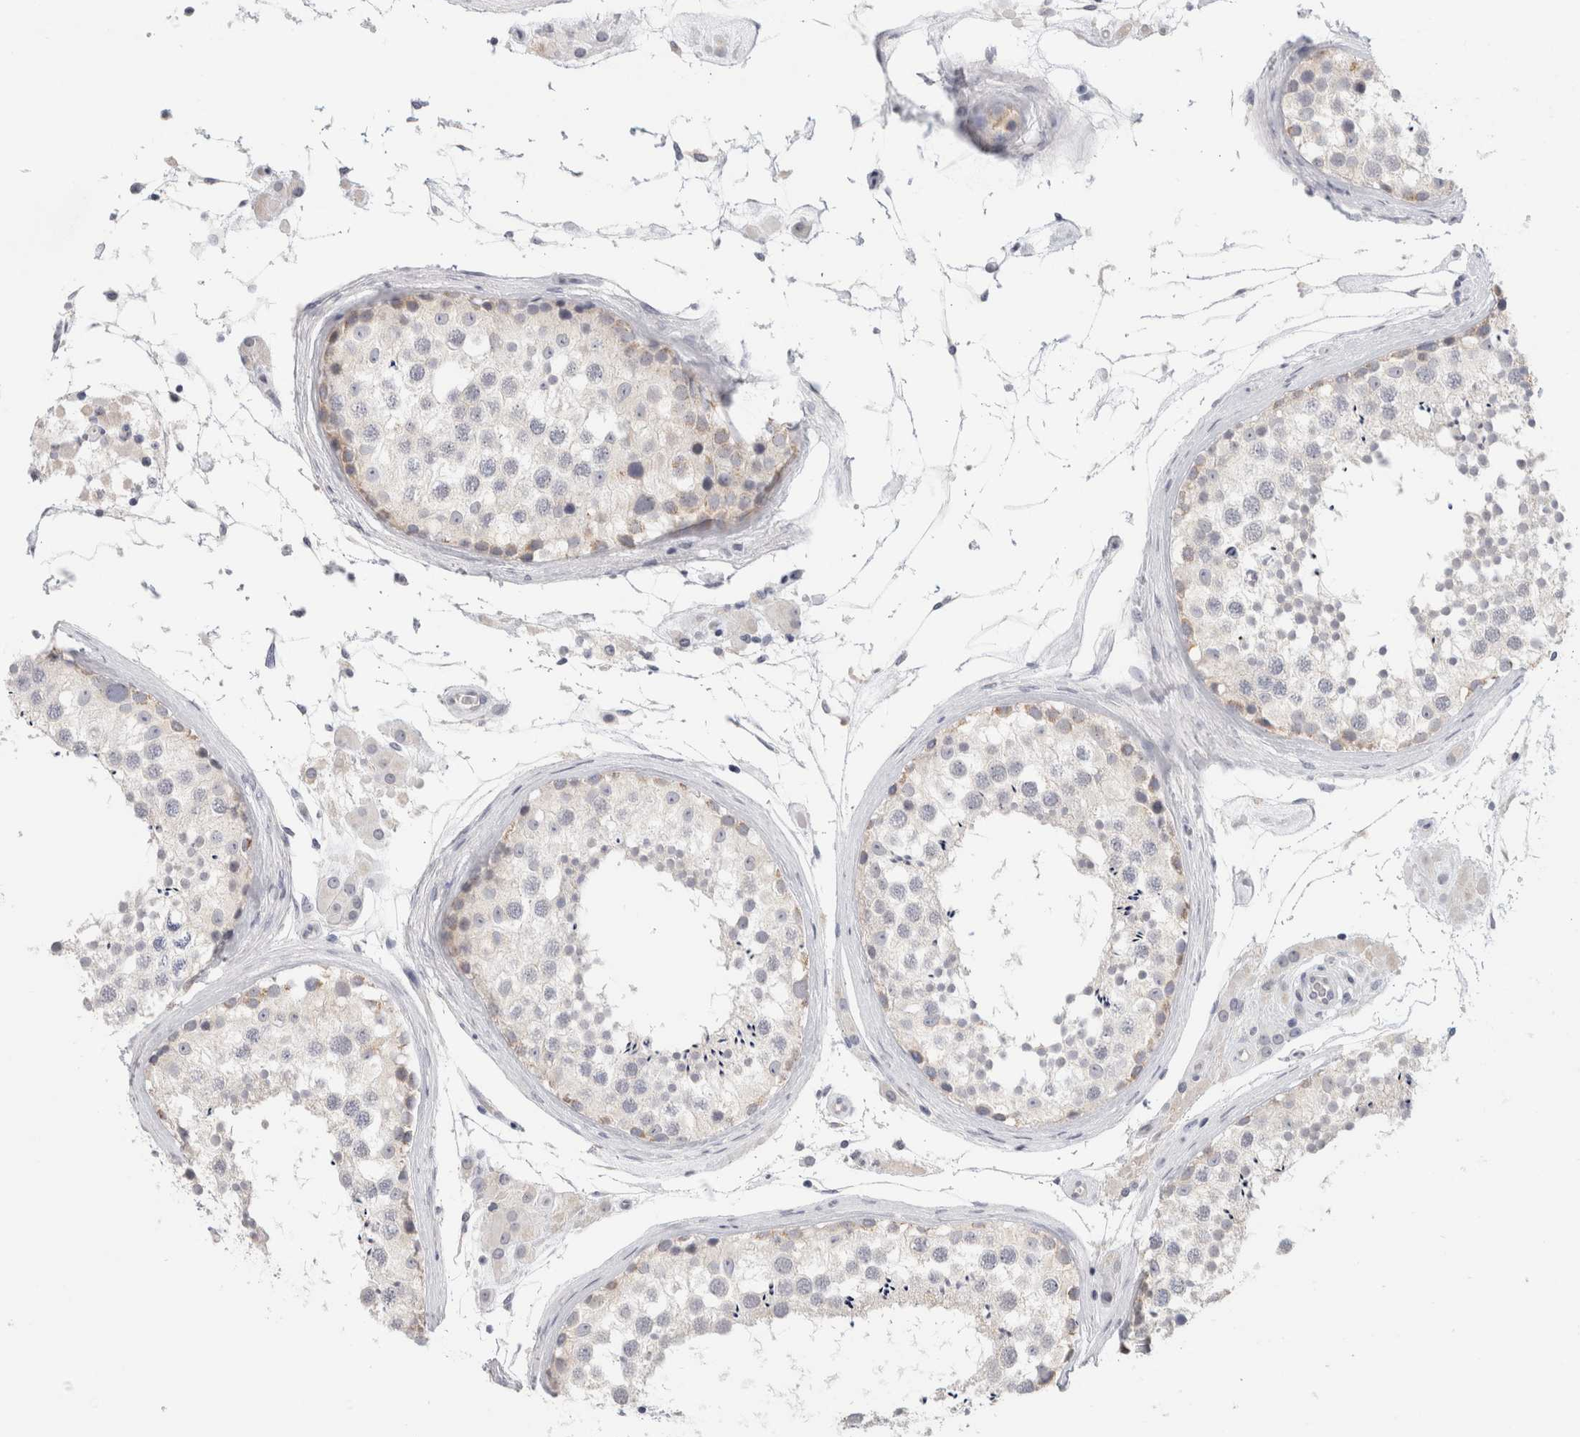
{"staining": {"intensity": "weak", "quantity": "<25%", "location": "cytoplasmic/membranous"}, "tissue": "testis", "cell_type": "Cells in seminiferous ducts", "image_type": "normal", "snomed": [{"axis": "morphology", "description": "Normal tissue, NOS"}, {"axis": "topography", "description": "Testis"}], "caption": "This is a photomicrograph of immunohistochemistry staining of unremarkable testis, which shows no expression in cells in seminiferous ducts.", "gene": "TONSL", "patient": {"sex": "male", "age": 46}}